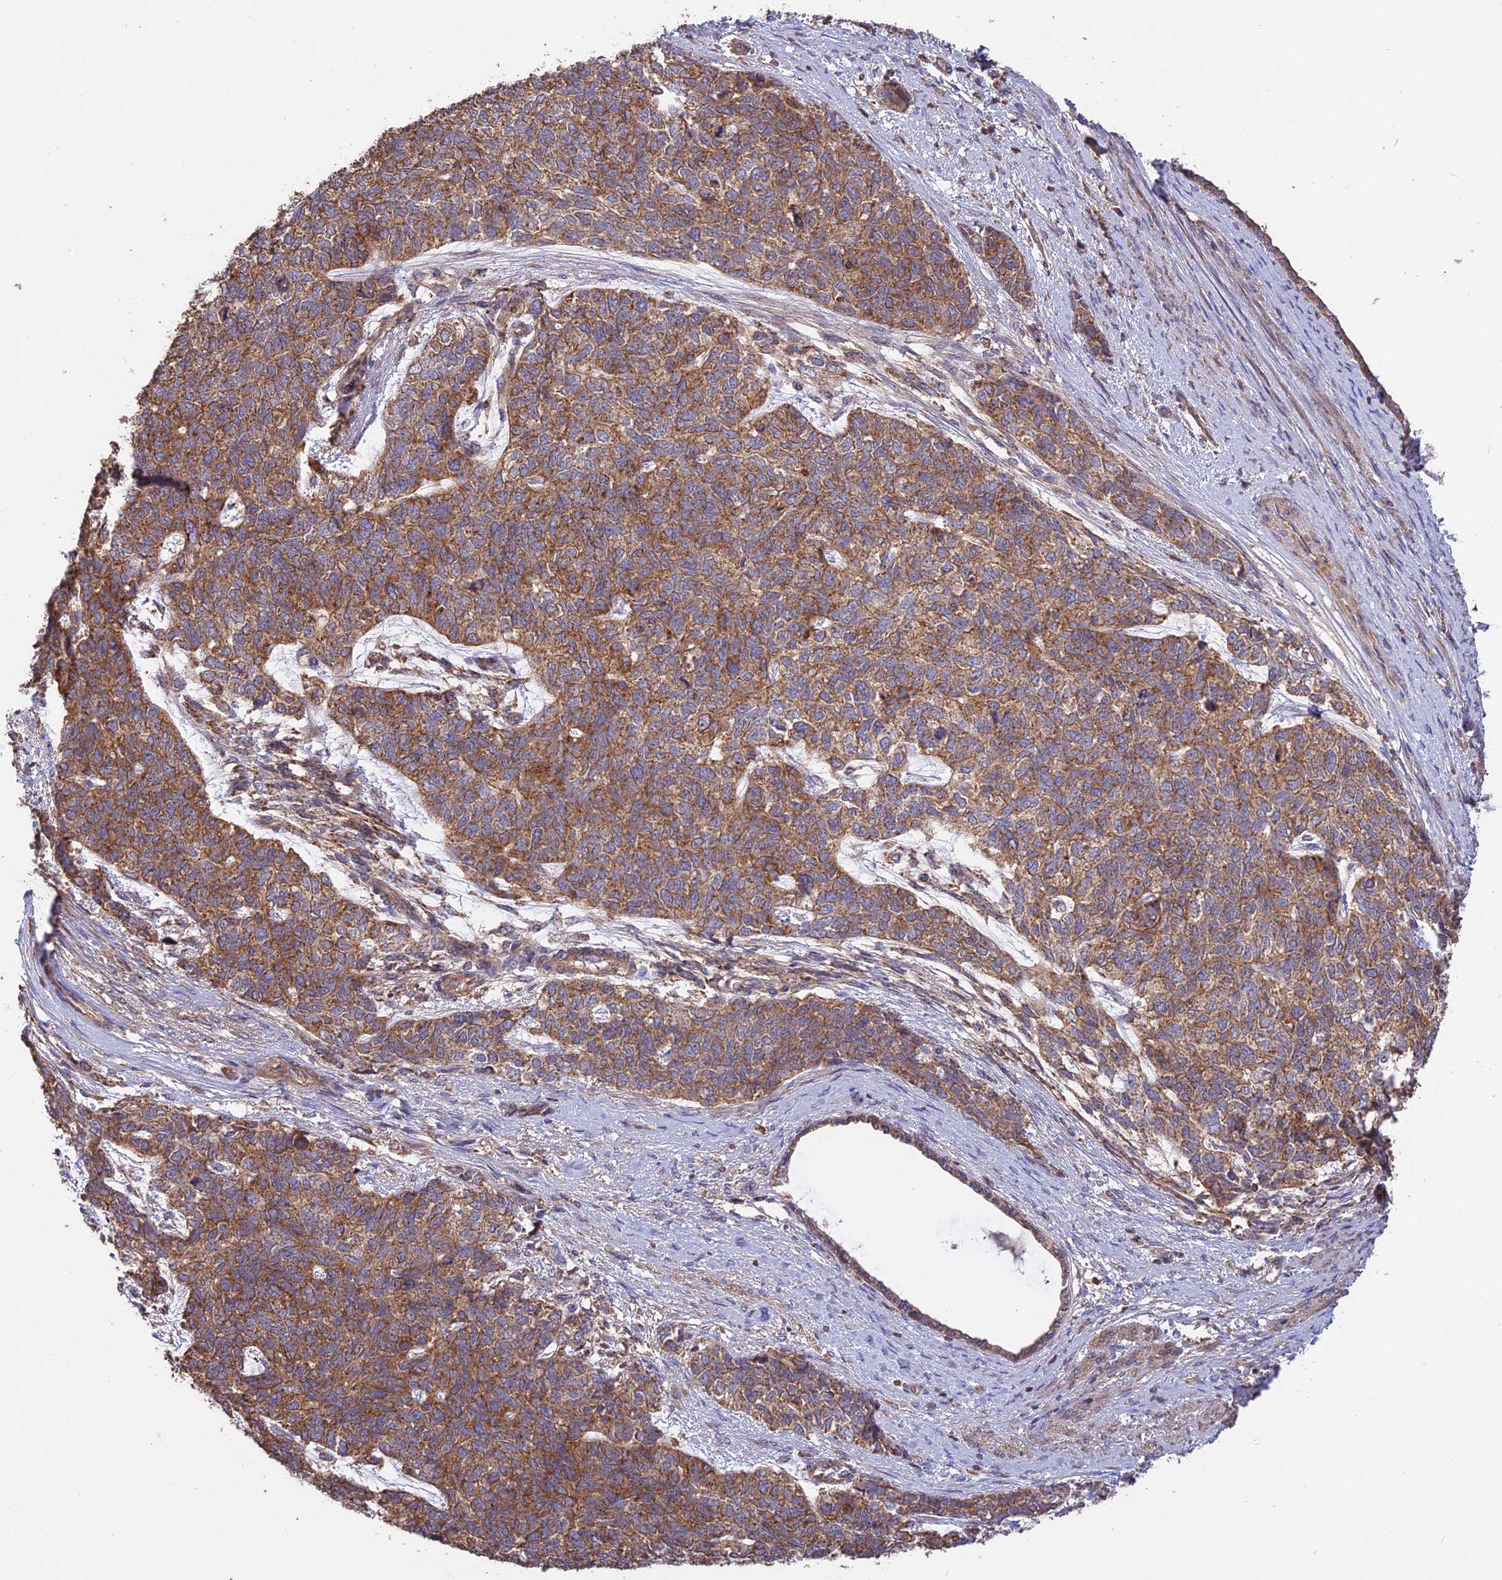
{"staining": {"intensity": "moderate", "quantity": ">75%", "location": "cytoplasmic/membranous"}, "tissue": "cervical cancer", "cell_type": "Tumor cells", "image_type": "cancer", "snomed": [{"axis": "morphology", "description": "Squamous cell carcinoma, NOS"}, {"axis": "topography", "description": "Cervix"}], "caption": "Cervical cancer was stained to show a protein in brown. There is medium levels of moderate cytoplasmic/membranous staining in approximately >75% of tumor cells.", "gene": "NUDT8", "patient": {"sex": "female", "age": 63}}